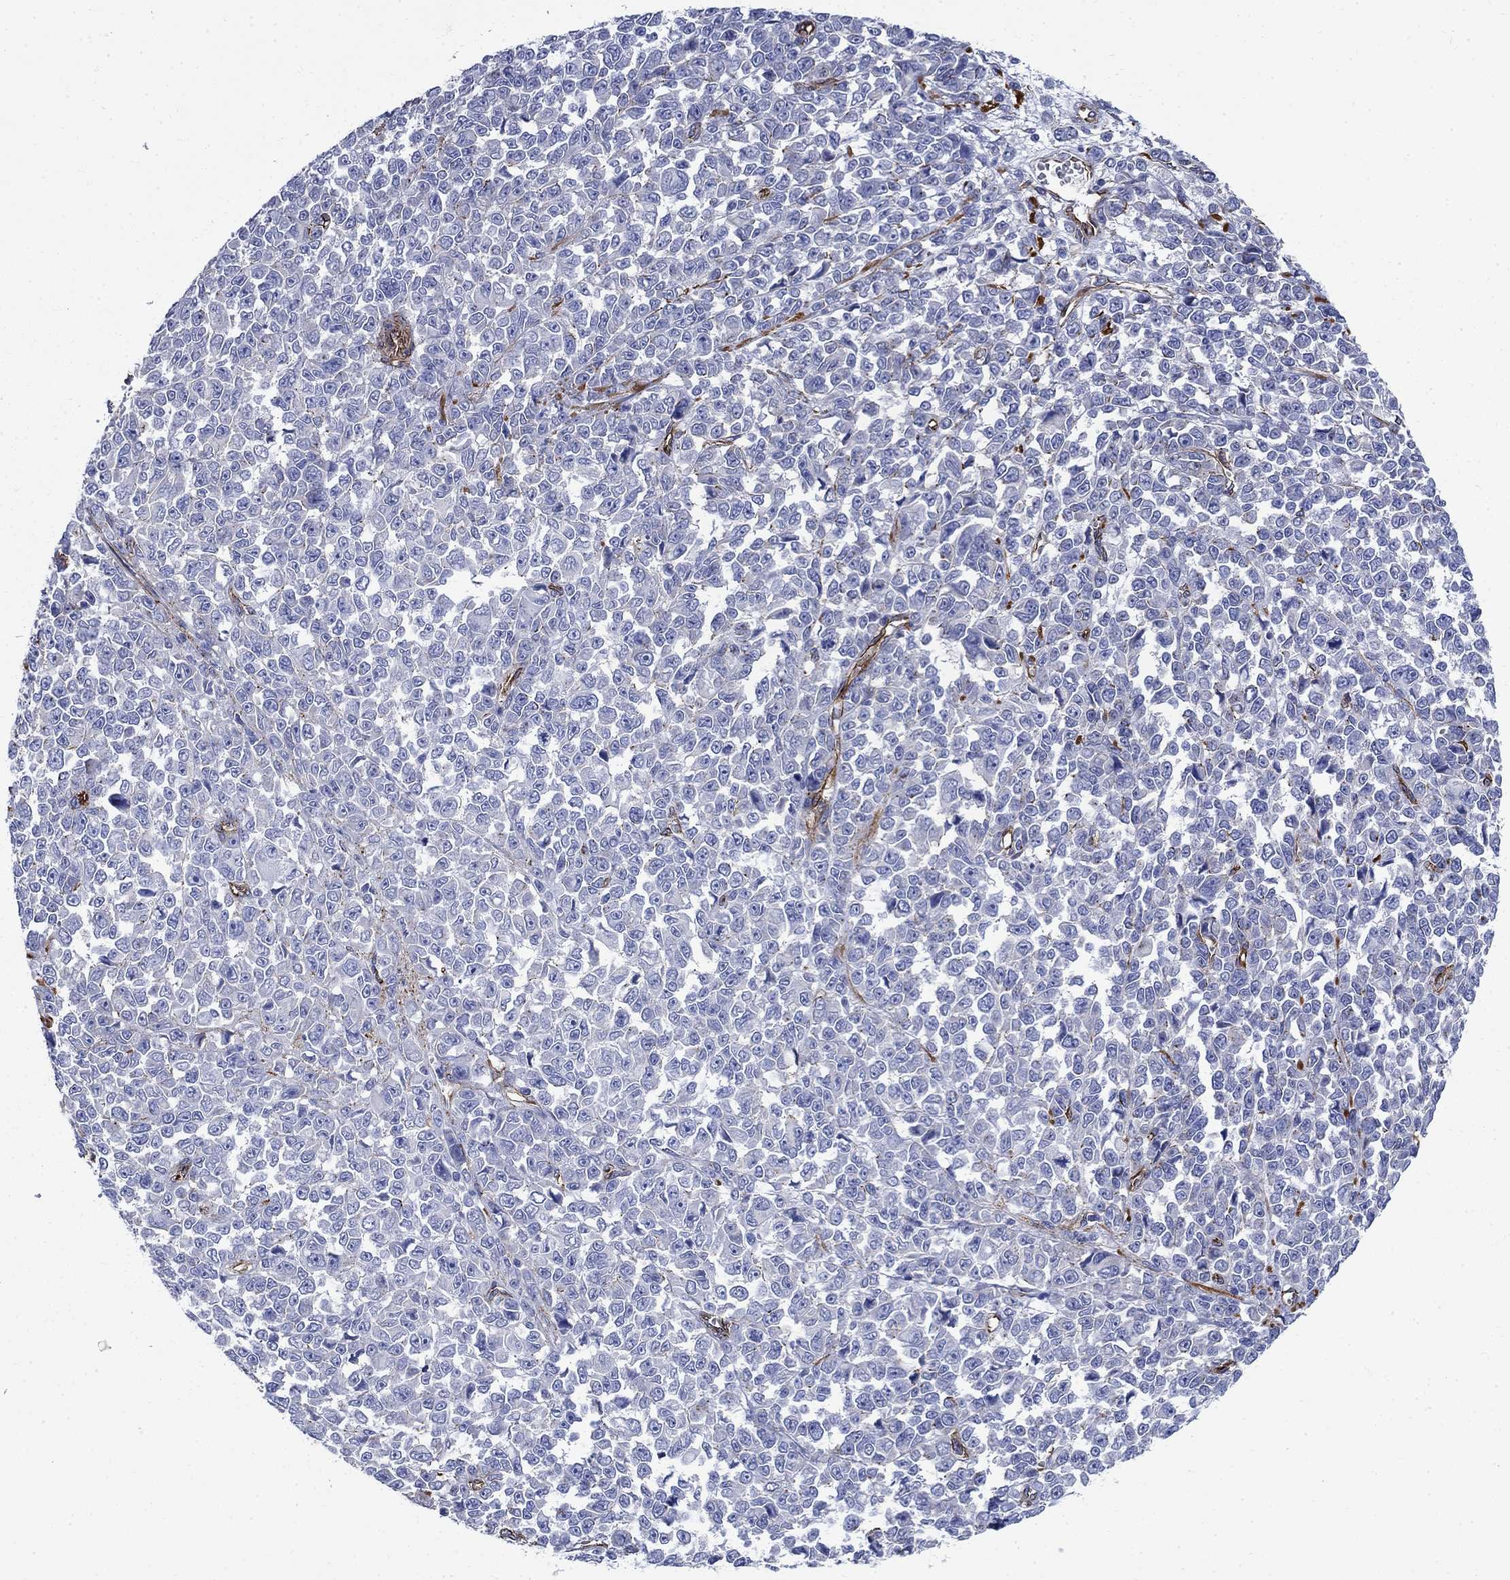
{"staining": {"intensity": "negative", "quantity": "none", "location": "none"}, "tissue": "melanoma", "cell_type": "Tumor cells", "image_type": "cancer", "snomed": [{"axis": "morphology", "description": "Malignant melanoma, NOS"}, {"axis": "topography", "description": "Skin"}], "caption": "Immunohistochemistry image of melanoma stained for a protein (brown), which exhibits no expression in tumor cells.", "gene": "VTN", "patient": {"sex": "female", "age": 95}}